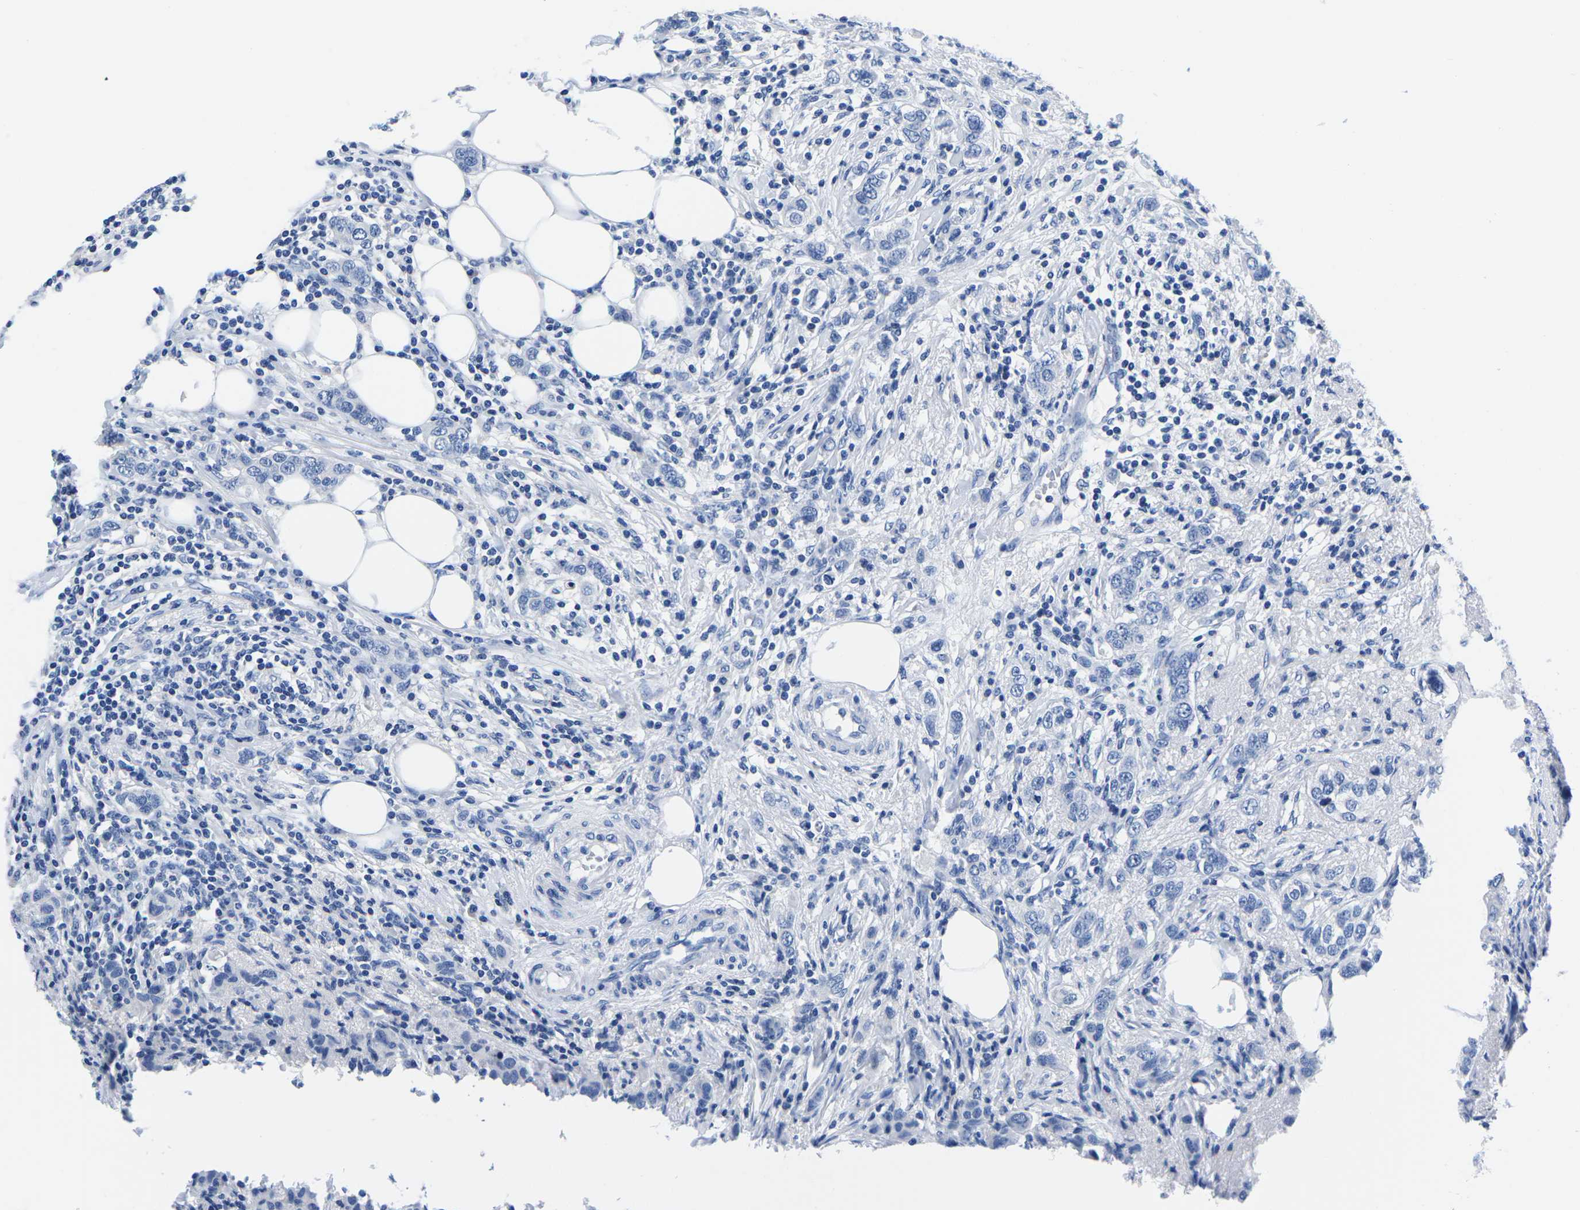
{"staining": {"intensity": "negative", "quantity": "none", "location": "none"}, "tissue": "breast cancer", "cell_type": "Tumor cells", "image_type": "cancer", "snomed": [{"axis": "morphology", "description": "Duct carcinoma"}, {"axis": "topography", "description": "Breast"}], "caption": "Immunohistochemistry (IHC) photomicrograph of human breast cancer (infiltrating ductal carcinoma) stained for a protein (brown), which demonstrates no expression in tumor cells.", "gene": "CYP1A2", "patient": {"sex": "female", "age": 50}}